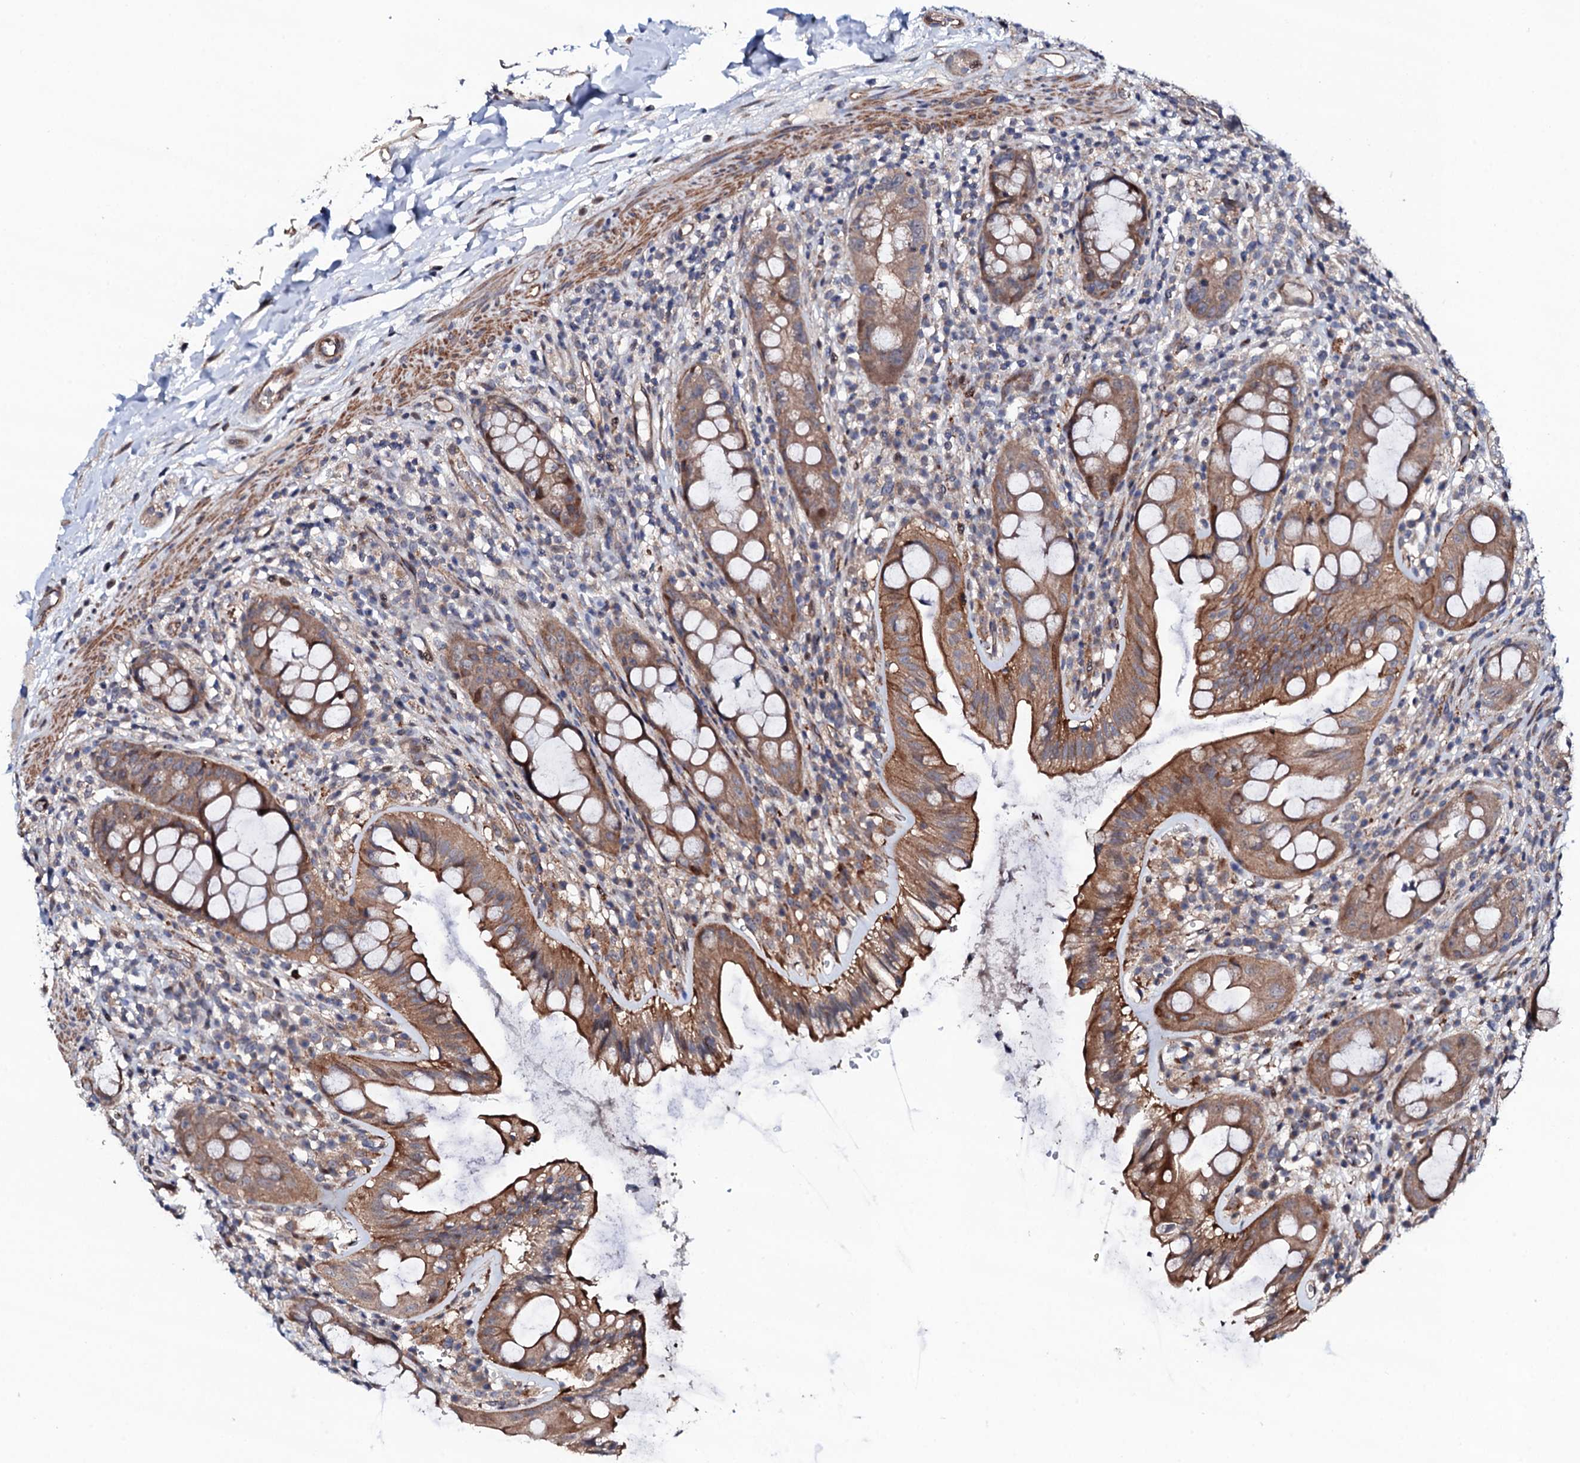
{"staining": {"intensity": "moderate", "quantity": ">75%", "location": "cytoplasmic/membranous"}, "tissue": "rectum", "cell_type": "Glandular cells", "image_type": "normal", "snomed": [{"axis": "morphology", "description": "Normal tissue, NOS"}, {"axis": "topography", "description": "Rectum"}], "caption": "Moderate cytoplasmic/membranous staining for a protein is present in about >75% of glandular cells of benign rectum using immunohistochemistry (IHC).", "gene": "CIAO2A", "patient": {"sex": "female", "age": 57}}